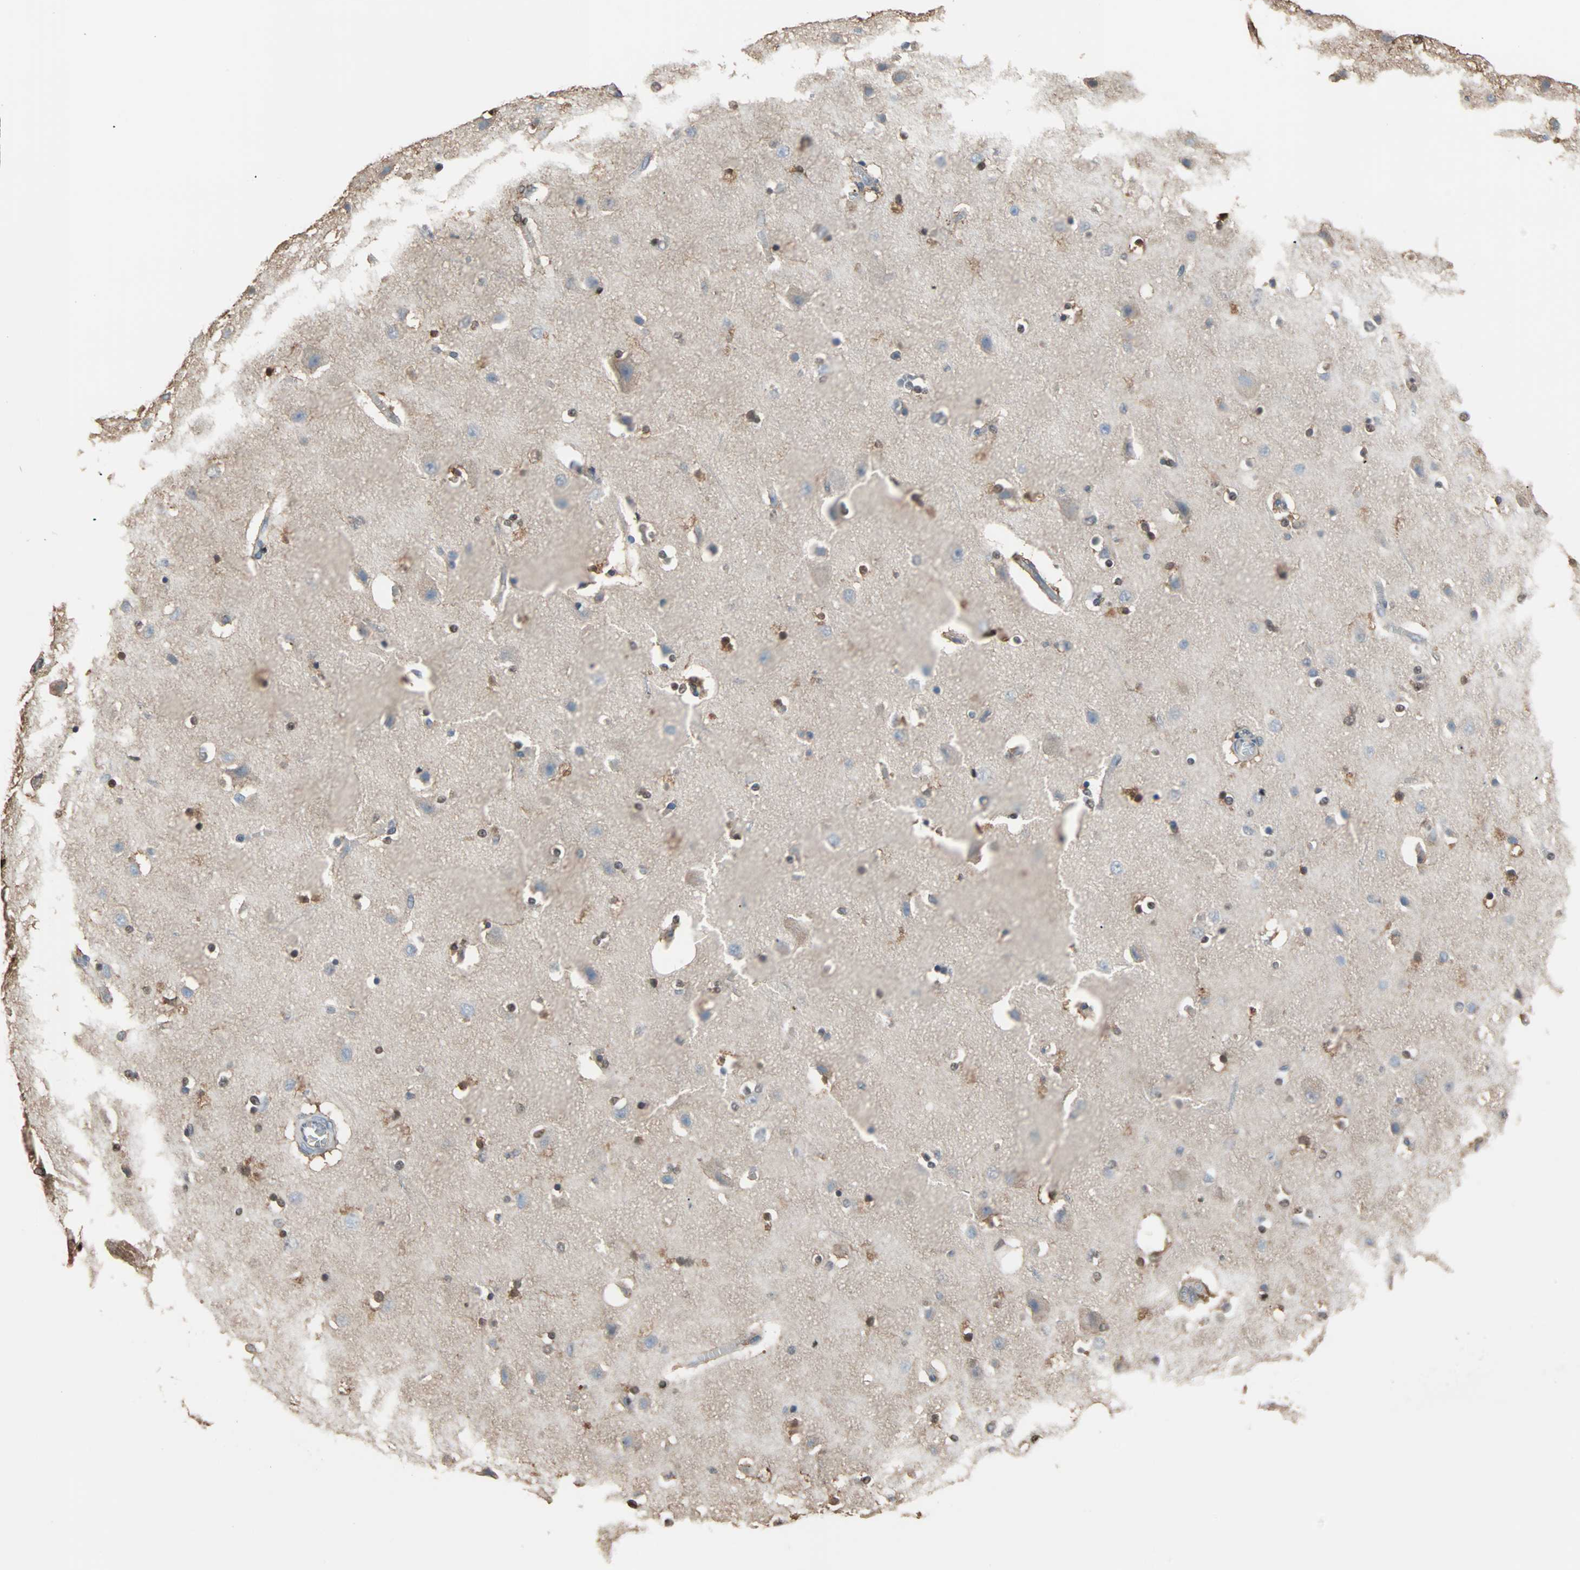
{"staining": {"intensity": "weak", "quantity": "25%-75%", "location": "cytoplasmic/membranous"}, "tissue": "cerebral cortex", "cell_type": "Endothelial cells", "image_type": "normal", "snomed": [{"axis": "morphology", "description": "Normal tissue, NOS"}, {"axis": "topography", "description": "Cerebral cortex"}], "caption": "Protein expression analysis of unremarkable cerebral cortex shows weak cytoplasmic/membranous positivity in about 25%-75% of endothelial cells.", "gene": "PRDX1", "patient": {"sex": "female", "age": 54}}